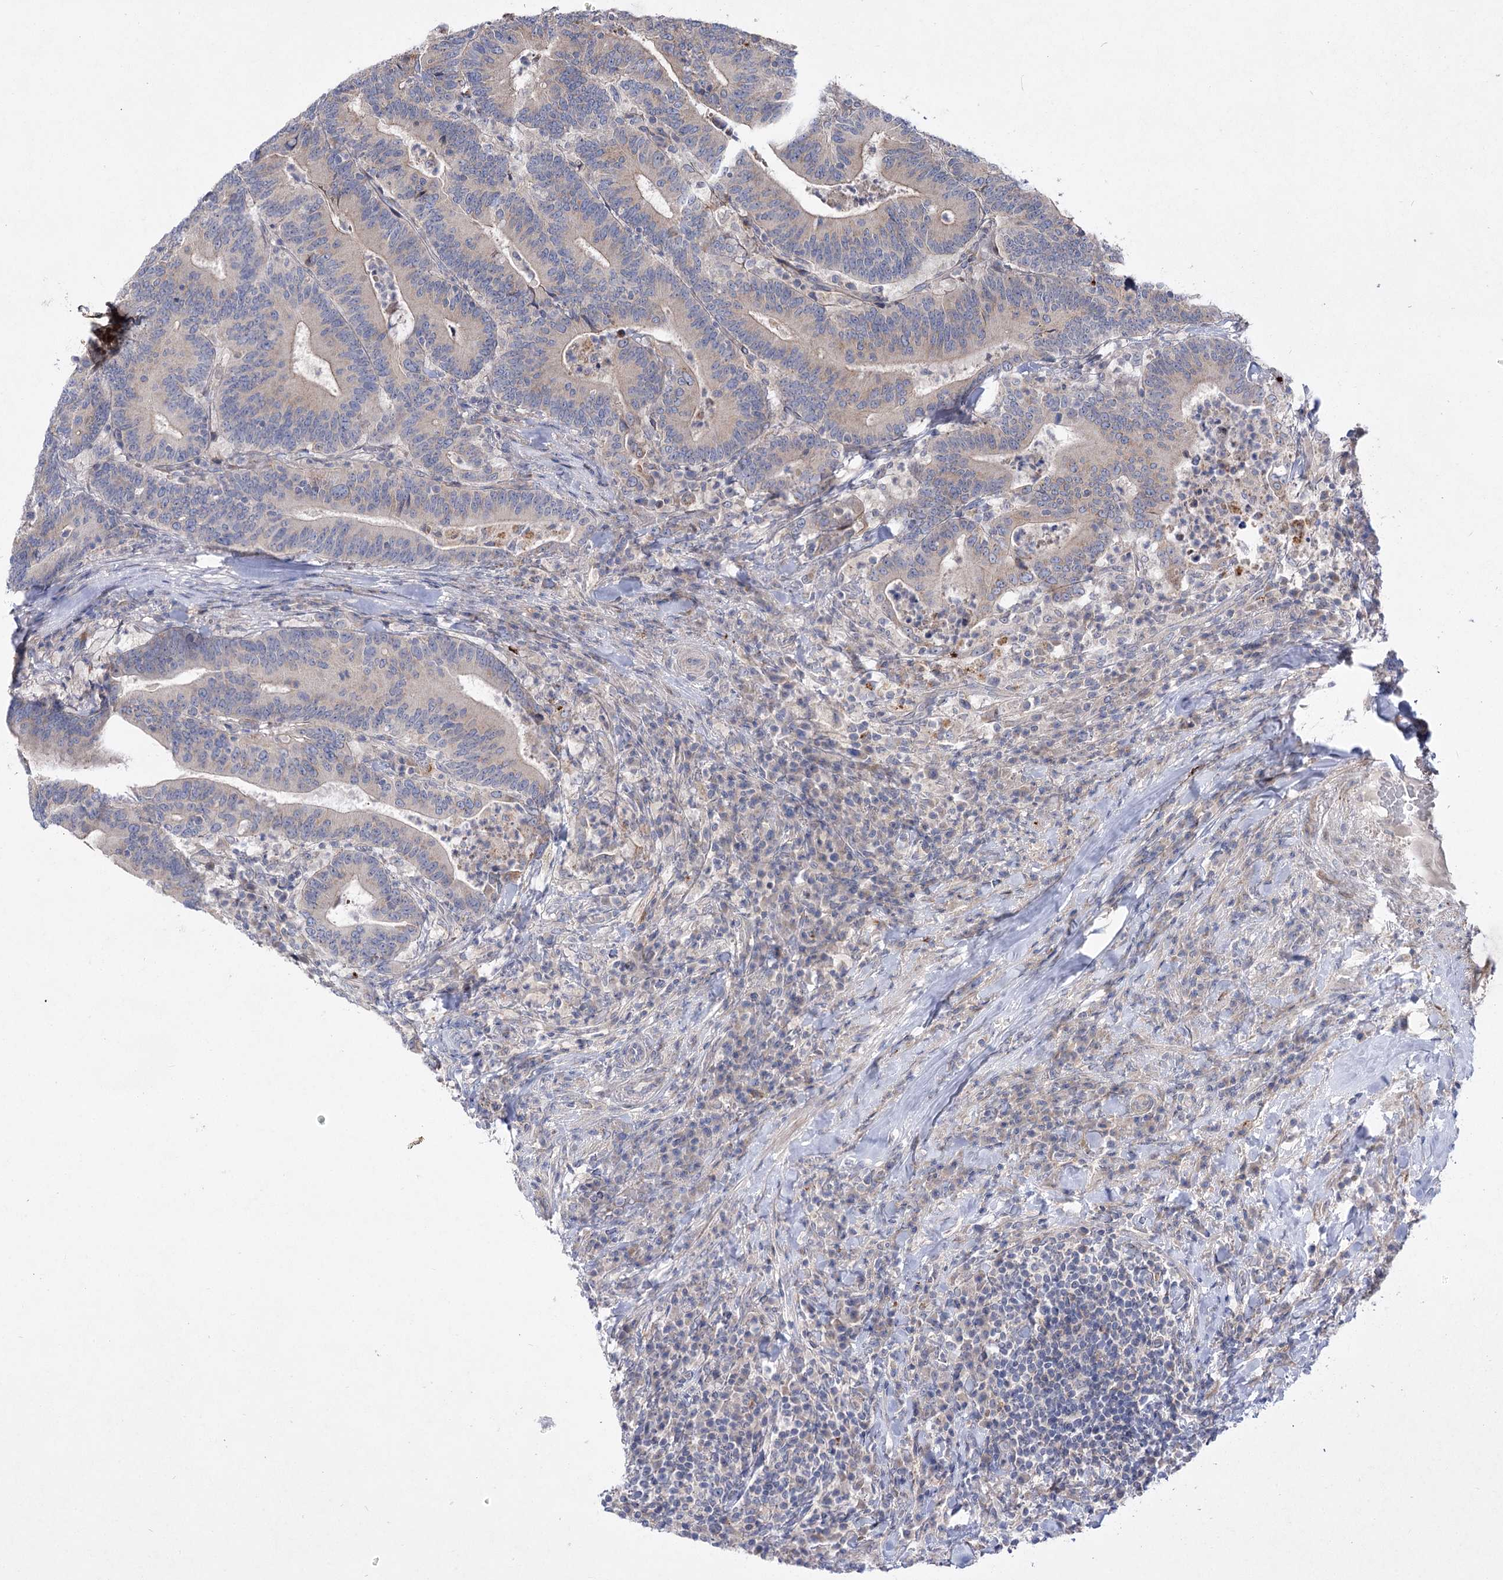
{"staining": {"intensity": "weak", "quantity": "<25%", "location": "cytoplasmic/membranous"}, "tissue": "colorectal cancer", "cell_type": "Tumor cells", "image_type": "cancer", "snomed": [{"axis": "morphology", "description": "Adenocarcinoma, NOS"}, {"axis": "topography", "description": "Colon"}], "caption": "Tumor cells are negative for brown protein staining in colorectal cancer (adenocarcinoma).", "gene": "SH3BP5L", "patient": {"sex": "female", "age": 66}}